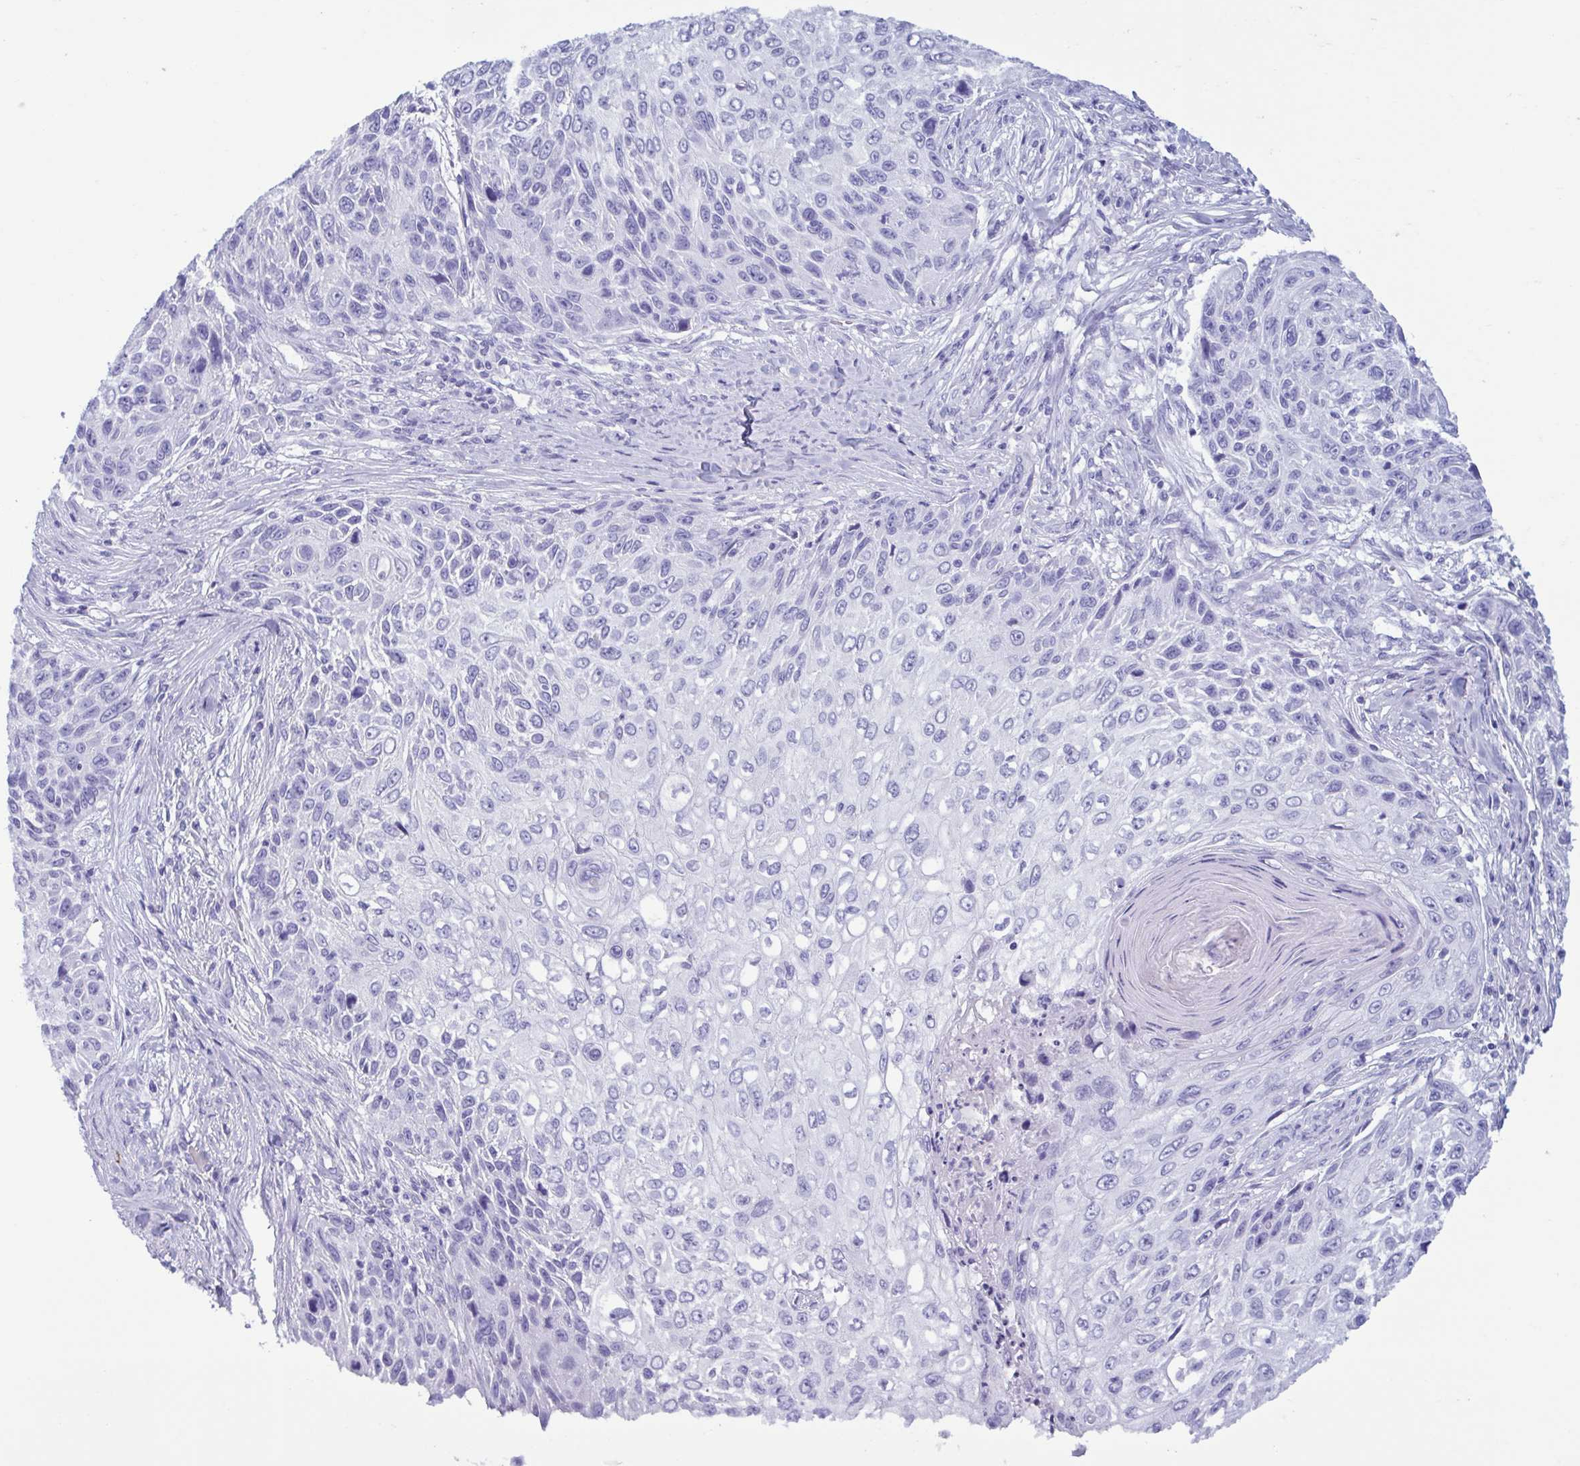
{"staining": {"intensity": "negative", "quantity": "none", "location": "none"}, "tissue": "skin cancer", "cell_type": "Tumor cells", "image_type": "cancer", "snomed": [{"axis": "morphology", "description": "Squamous cell carcinoma, NOS"}, {"axis": "topography", "description": "Skin"}], "caption": "This is a photomicrograph of IHC staining of skin squamous cell carcinoma, which shows no positivity in tumor cells.", "gene": "LTF", "patient": {"sex": "male", "age": 92}}